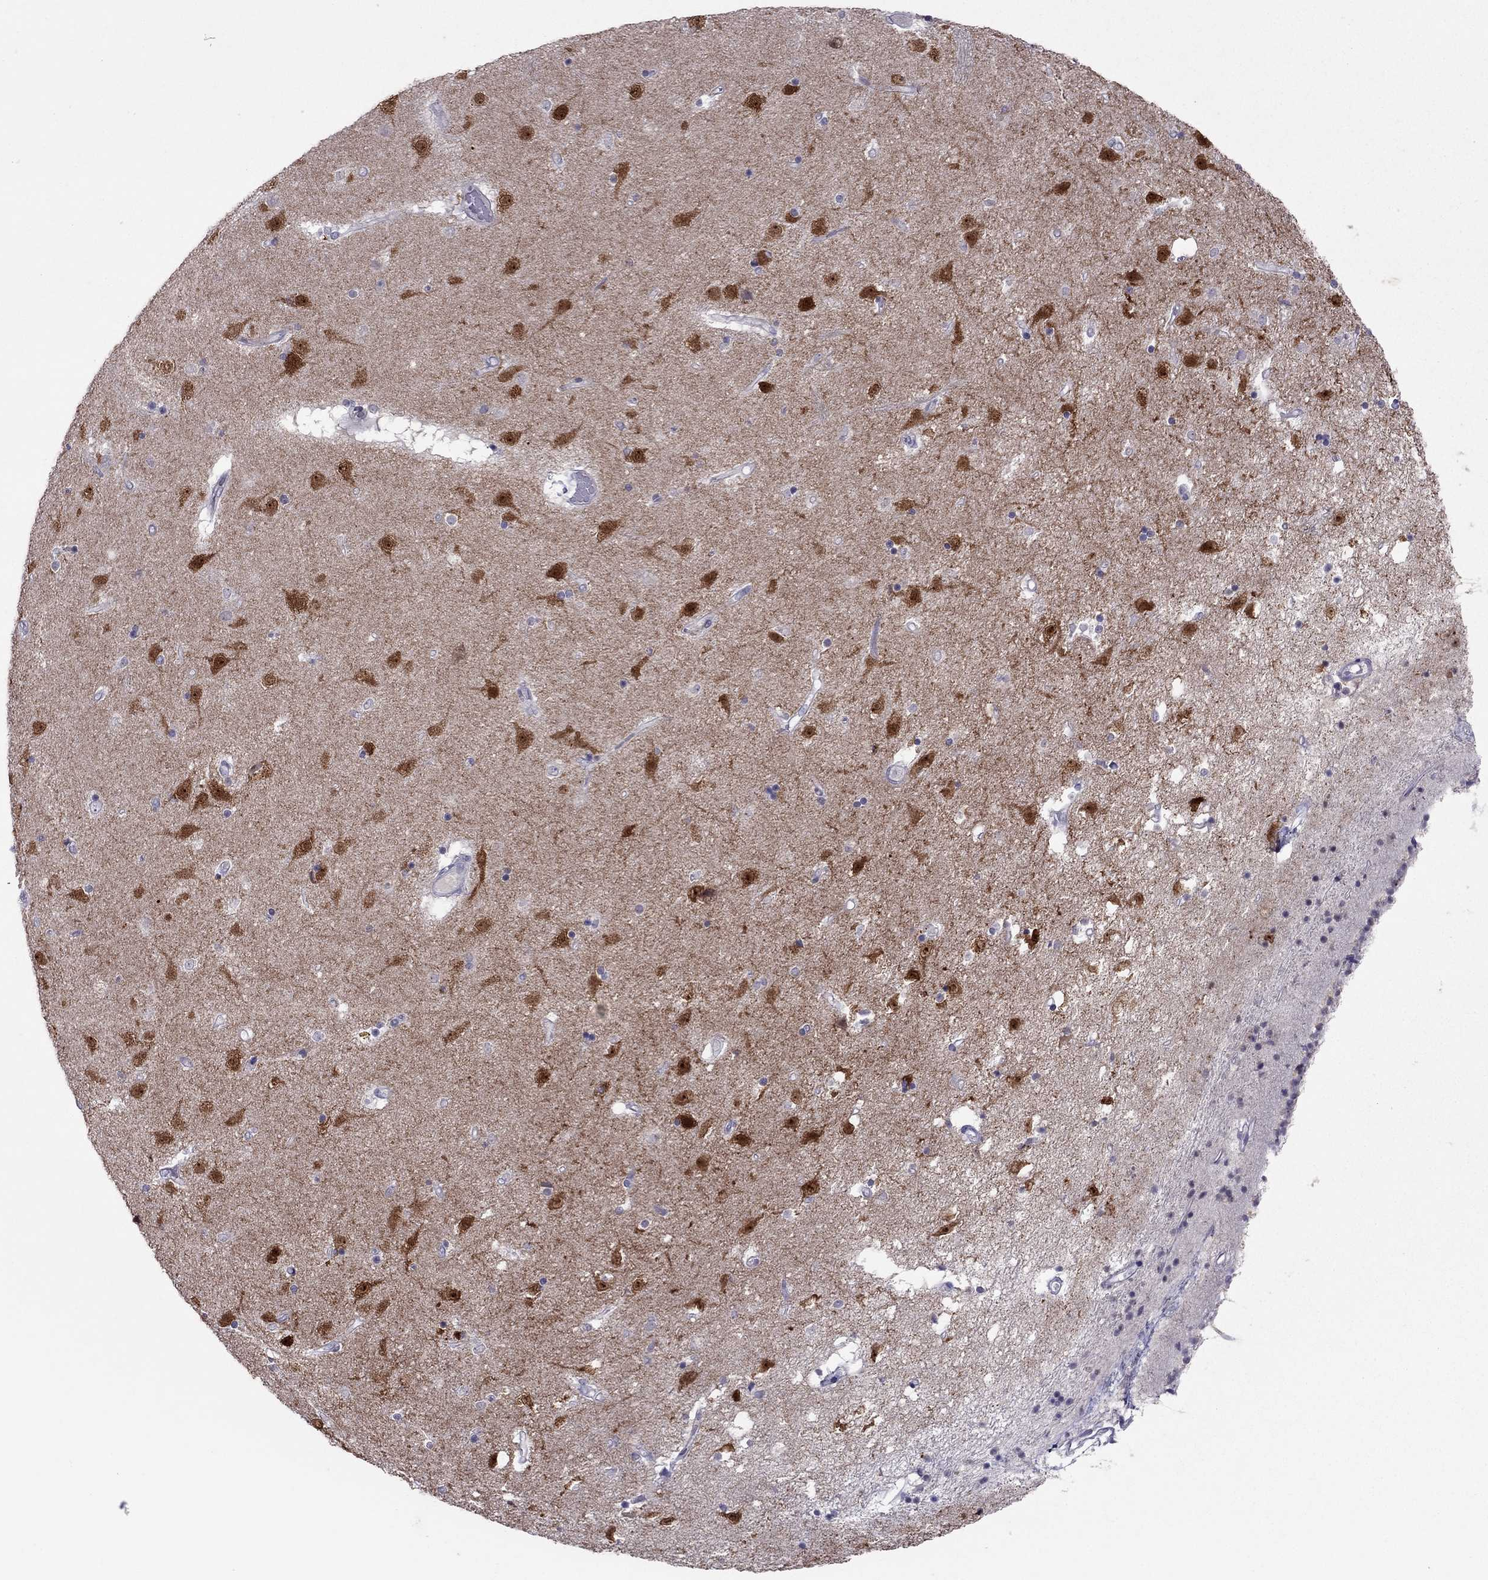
{"staining": {"intensity": "negative", "quantity": "none", "location": "none"}, "tissue": "caudate", "cell_type": "Glial cells", "image_type": "normal", "snomed": [{"axis": "morphology", "description": "Normal tissue, NOS"}, {"axis": "topography", "description": "Lateral ventricle wall"}], "caption": "A micrograph of caudate stained for a protein demonstrates no brown staining in glial cells. Brightfield microscopy of immunohistochemistry stained with DAB (3,3'-diaminobenzidine) (brown) and hematoxylin (blue), captured at high magnification.", "gene": "RGS8", "patient": {"sex": "female", "age": 71}}